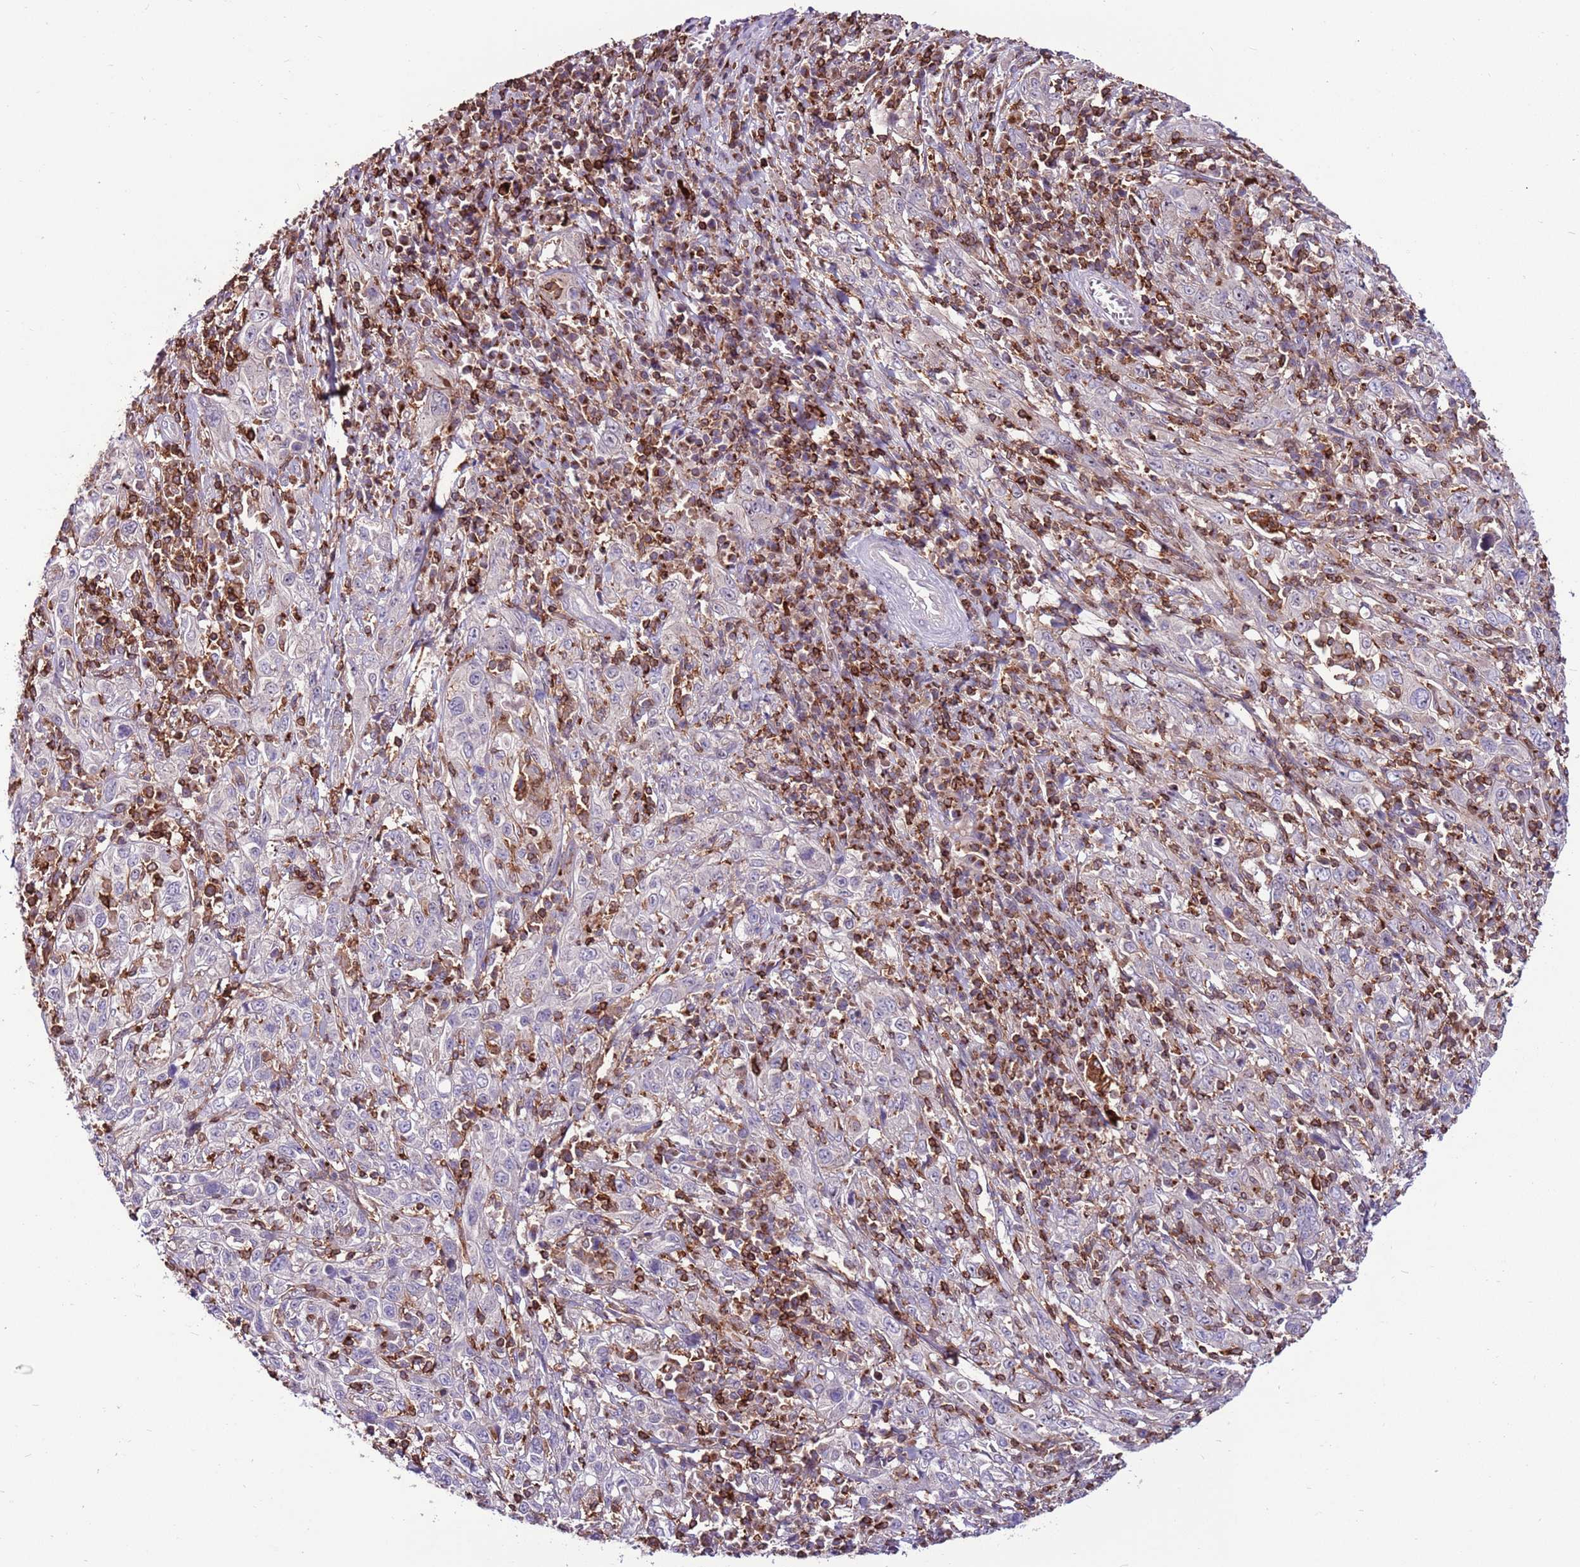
{"staining": {"intensity": "negative", "quantity": "none", "location": "none"}, "tissue": "cervical cancer", "cell_type": "Tumor cells", "image_type": "cancer", "snomed": [{"axis": "morphology", "description": "Squamous cell carcinoma, NOS"}, {"axis": "topography", "description": "Cervix"}], "caption": "A high-resolution micrograph shows immunohistochemistry (IHC) staining of cervical cancer, which displays no significant expression in tumor cells.", "gene": "ZSWIM1", "patient": {"sex": "female", "age": 46}}